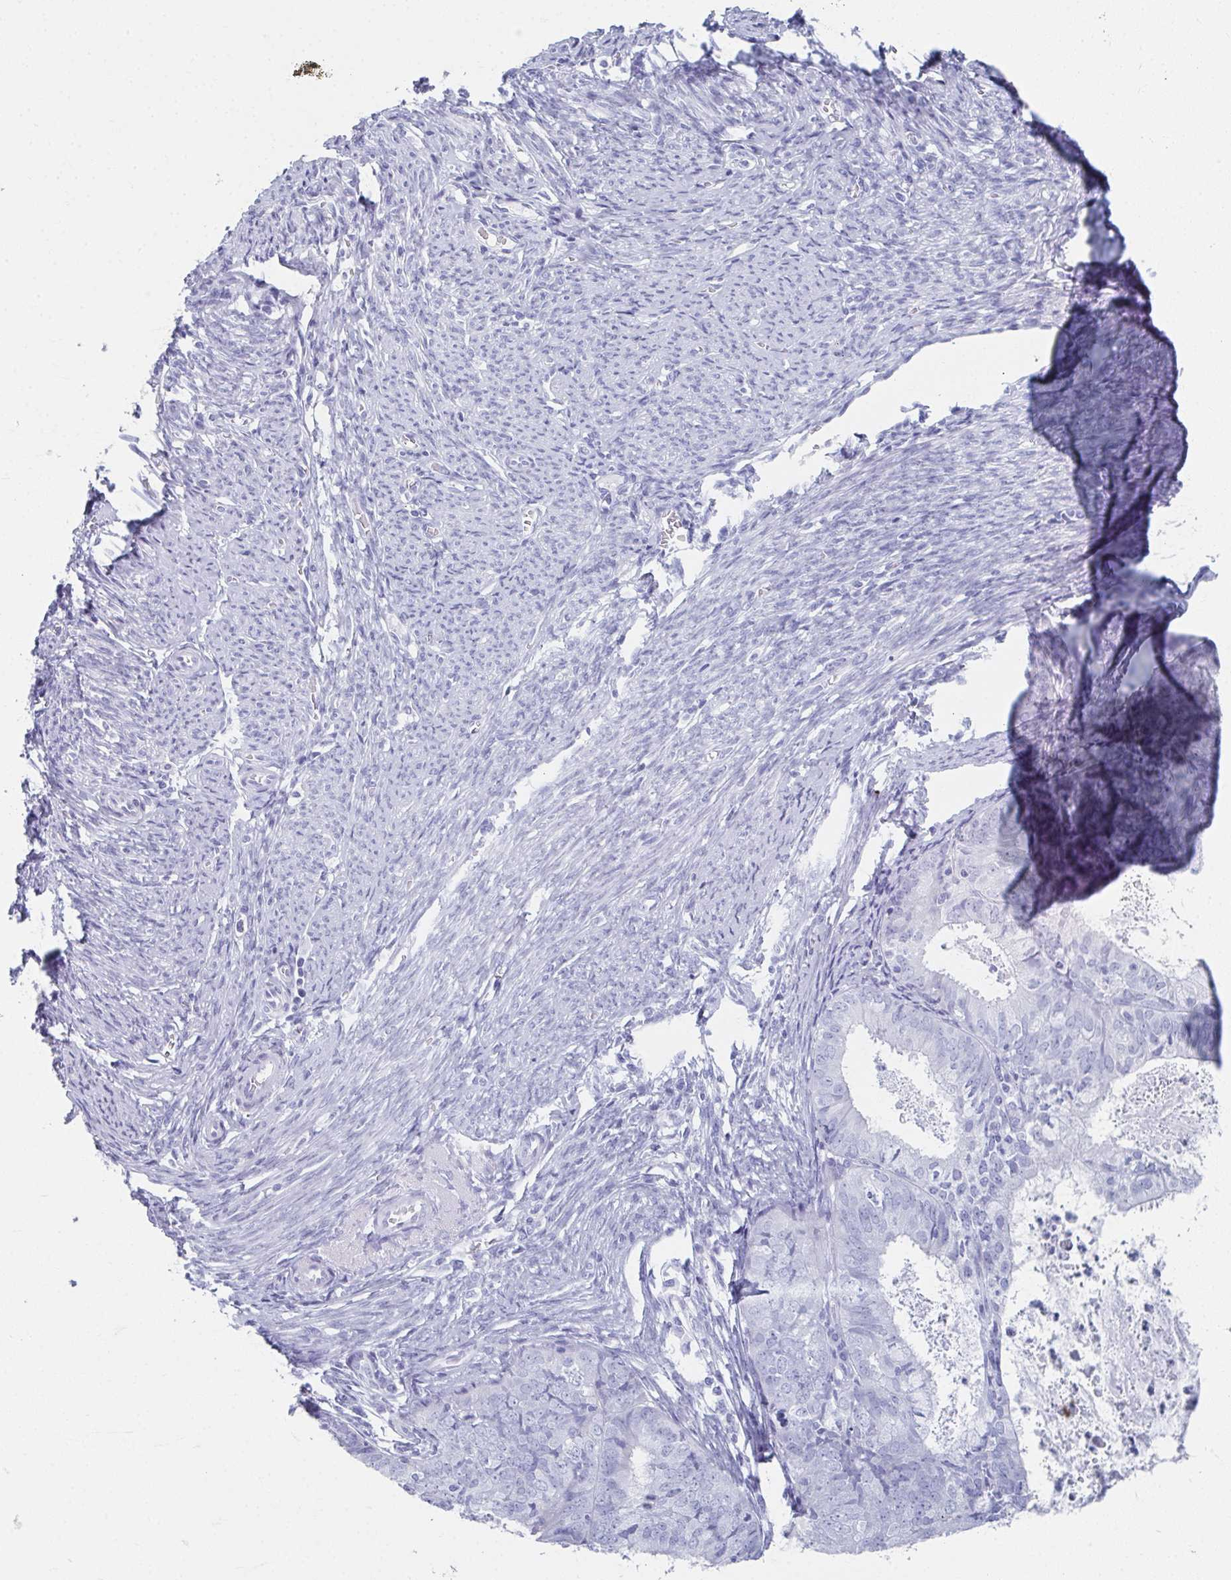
{"staining": {"intensity": "negative", "quantity": "none", "location": "none"}, "tissue": "endometrial cancer", "cell_type": "Tumor cells", "image_type": "cancer", "snomed": [{"axis": "morphology", "description": "Adenocarcinoma, NOS"}, {"axis": "topography", "description": "Endometrium"}], "caption": "Adenocarcinoma (endometrial) was stained to show a protein in brown. There is no significant positivity in tumor cells. (DAB immunohistochemistry visualized using brightfield microscopy, high magnification).", "gene": "GHRL", "patient": {"sex": "female", "age": 57}}